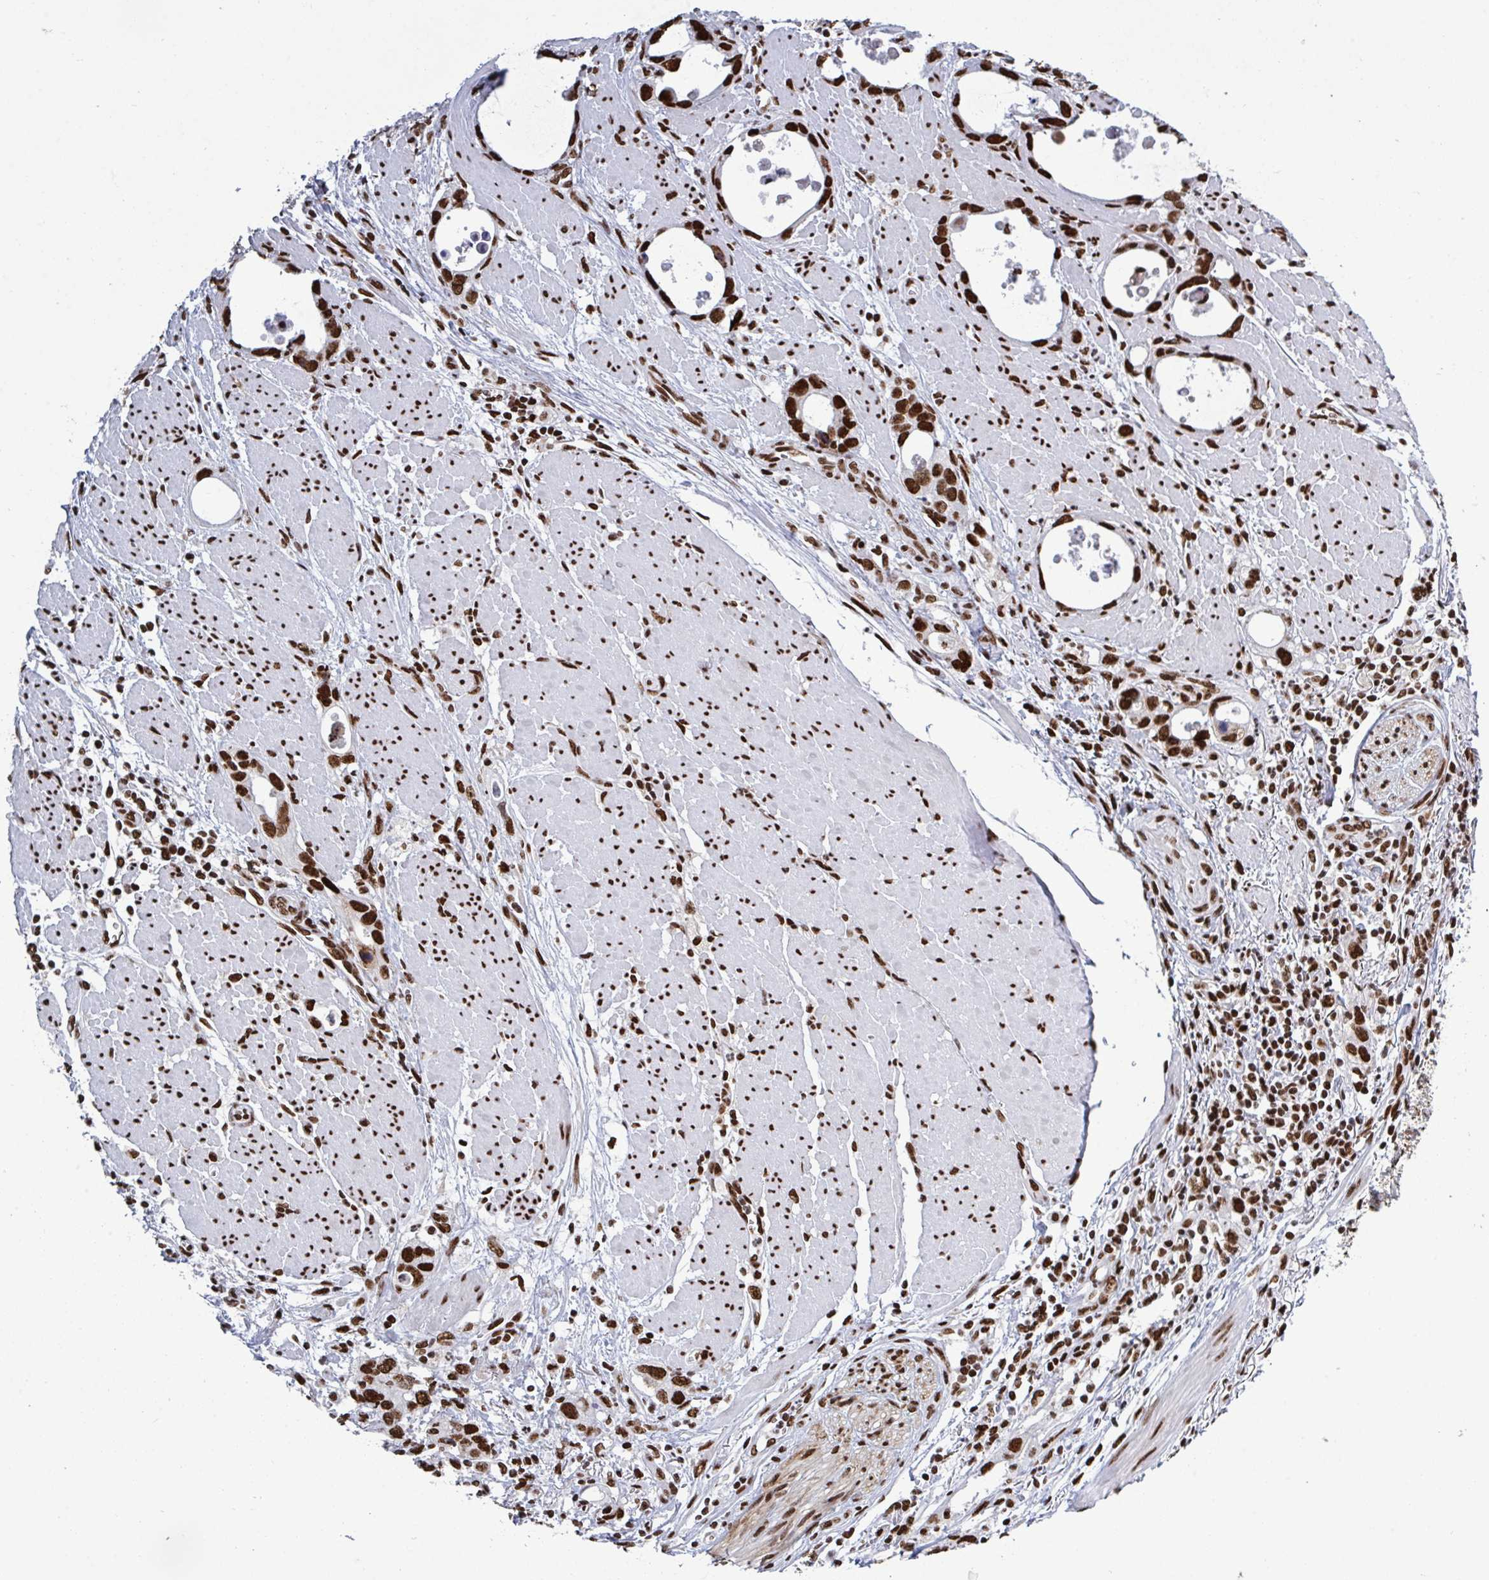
{"staining": {"intensity": "strong", "quantity": ">75%", "location": "nuclear"}, "tissue": "stomach cancer", "cell_type": "Tumor cells", "image_type": "cancer", "snomed": [{"axis": "morphology", "description": "Adenocarcinoma, NOS"}, {"axis": "topography", "description": "Stomach, upper"}], "caption": "Tumor cells reveal high levels of strong nuclear staining in about >75% of cells in human stomach adenocarcinoma. Ihc stains the protein of interest in brown and the nuclei are stained blue.", "gene": "ZNF607", "patient": {"sex": "male", "age": 74}}